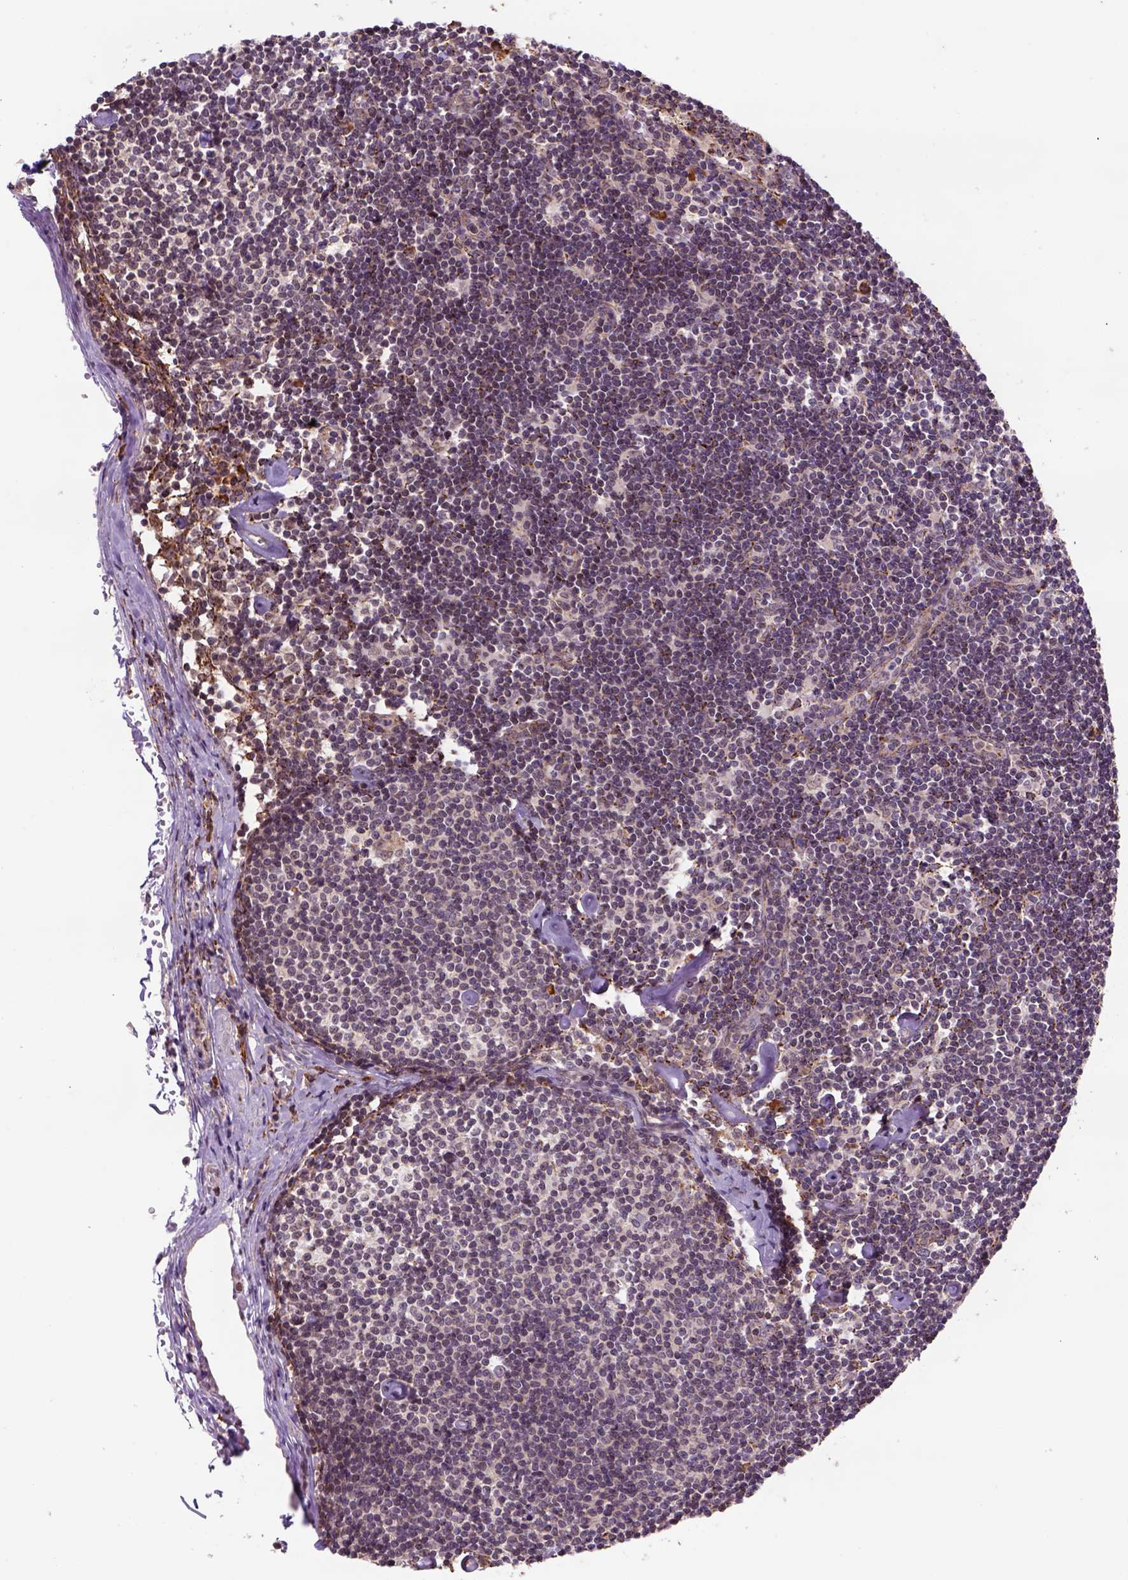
{"staining": {"intensity": "strong", "quantity": "<25%", "location": "cytoplasmic/membranous"}, "tissue": "lymph node", "cell_type": "Germinal center cells", "image_type": "normal", "snomed": [{"axis": "morphology", "description": "Normal tissue, NOS"}, {"axis": "topography", "description": "Lymph node"}], "caption": "Protein positivity by IHC demonstrates strong cytoplasmic/membranous expression in approximately <25% of germinal center cells in normal lymph node. Using DAB (3,3'-diaminobenzidine) (brown) and hematoxylin (blue) stains, captured at high magnification using brightfield microscopy.", "gene": "FZD7", "patient": {"sex": "female", "age": 42}}